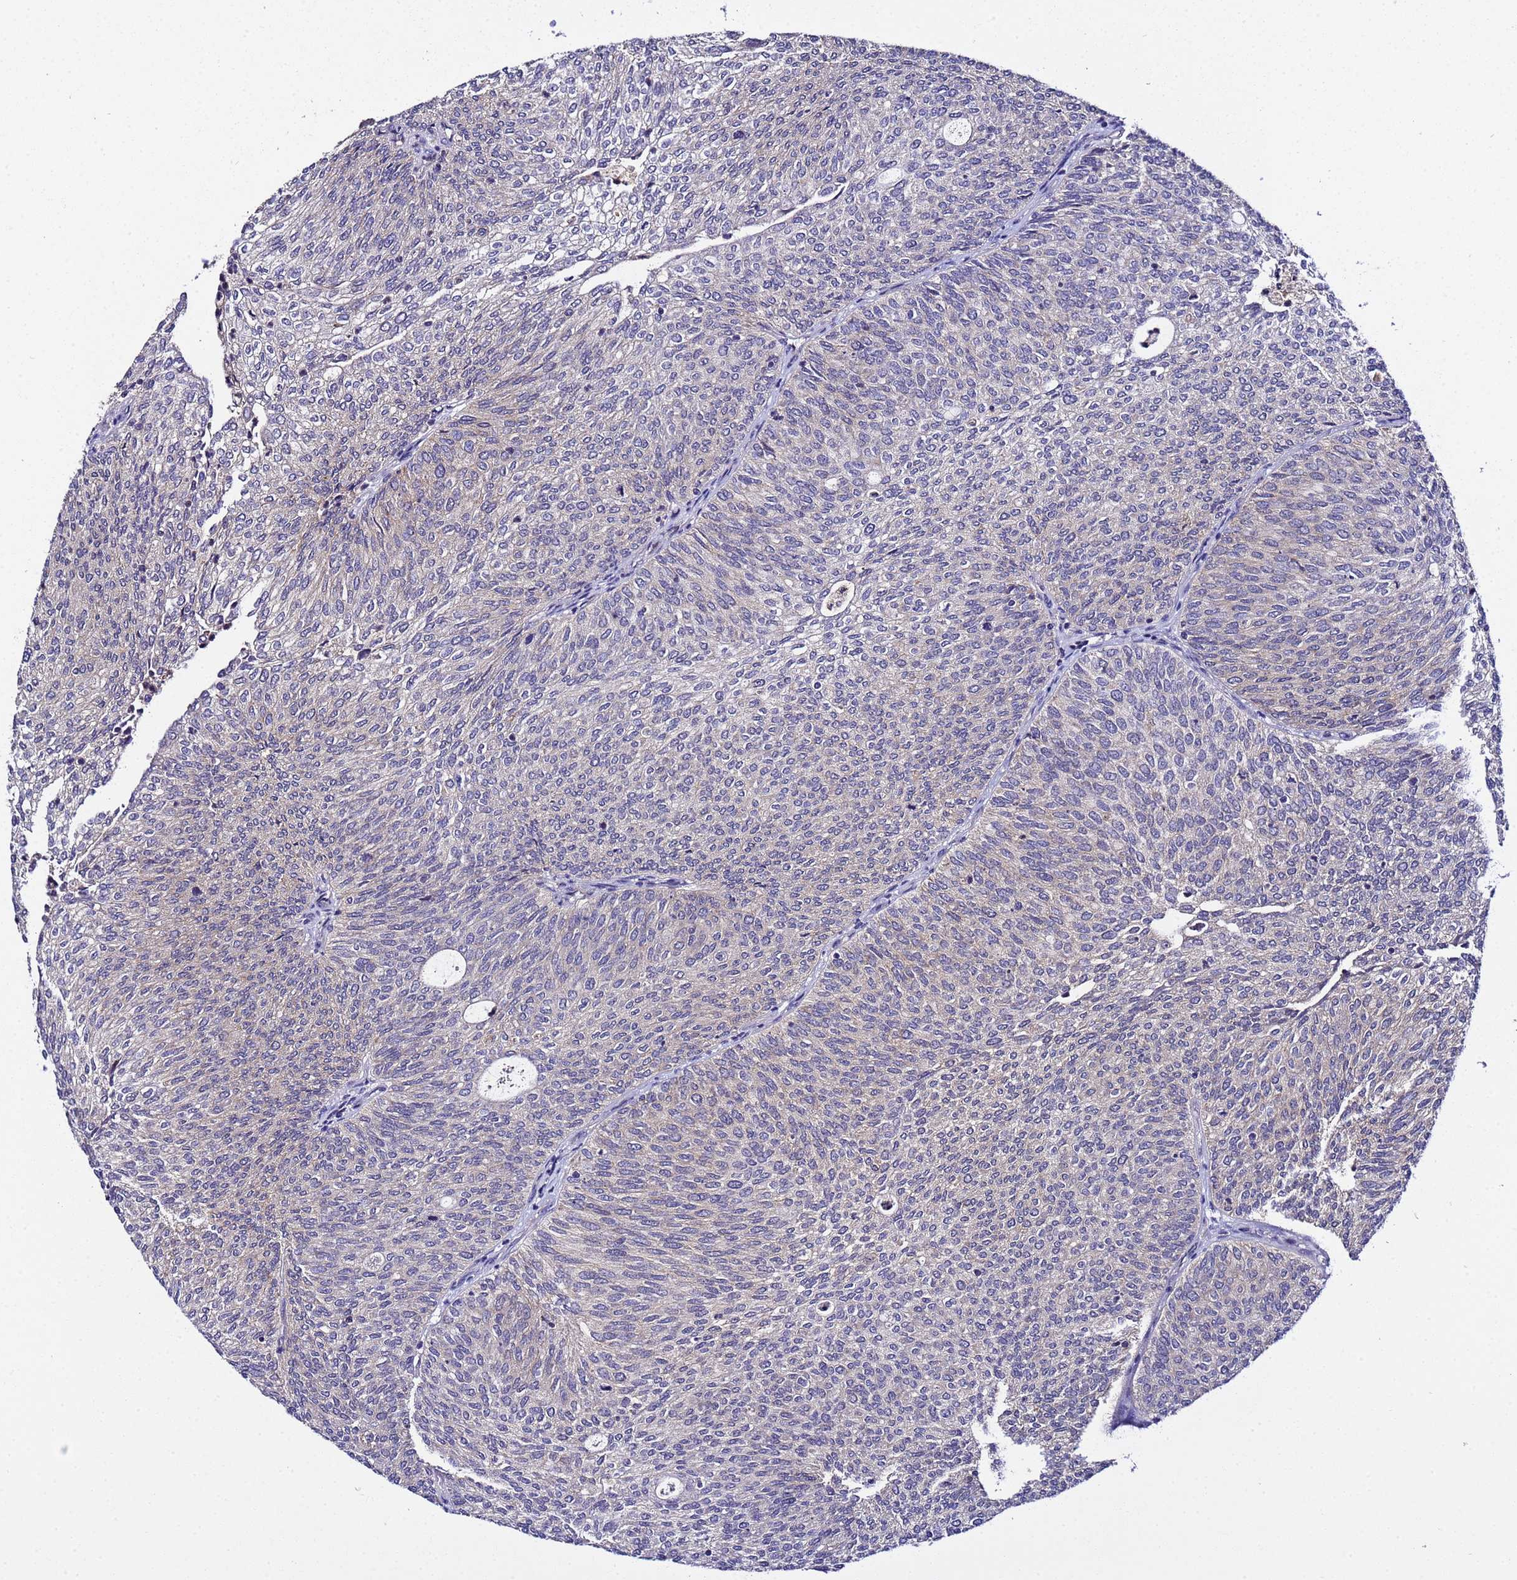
{"staining": {"intensity": "negative", "quantity": "none", "location": "none"}, "tissue": "urothelial cancer", "cell_type": "Tumor cells", "image_type": "cancer", "snomed": [{"axis": "morphology", "description": "Urothelial carcinoma, Low grade"}, {"axis": "topography", "description": "Urinary bladder"}], "caption": "Urothelial carcinoma (low-grade) was stained to show a protein in brown. There is no significant staining in tumor cells. The staining was performed using DAB (3,3'-diaminobenzidine) to visualize the protein expression in brown, while the nuclei were stained in blue with hematoxylin (Magnification: 20x).", "gene": "PLXDC2", "patient": {"sex": "female", "age": 79}}